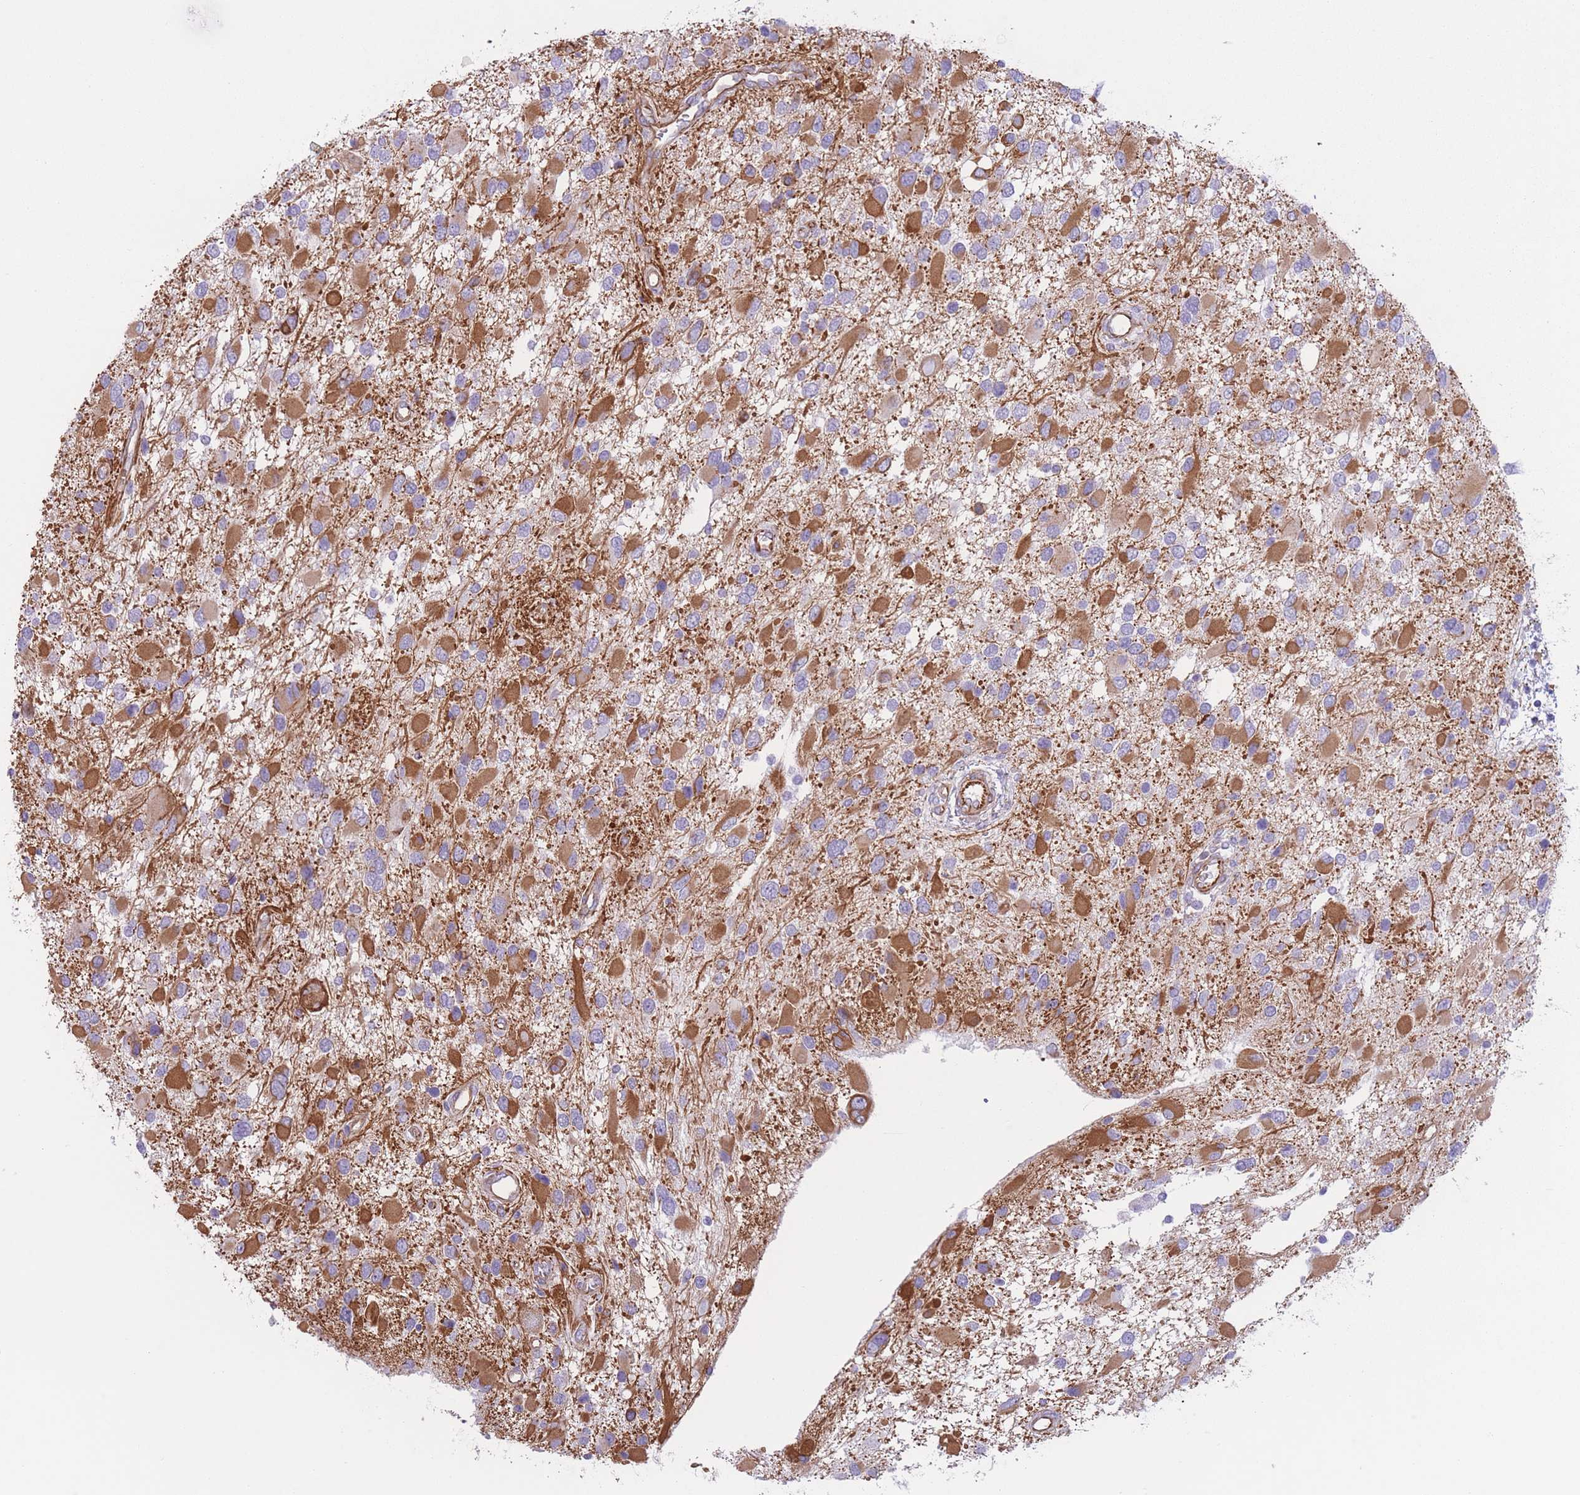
{"staining": {"intensity": "strong", "quantity": "25%-75%", "location": "cytoplasmic/membranous"}, "tissue": "glioma", "cell_type": "Tumor cells", "image_type": "cancer", "snomed": [{"axis": "morphology", "description": "Glioma, malignant, High grade"}, {"axis": "topography", "description": "Brain"}], "caption": "Approximately 25%-75% of tumor cells in glioma display strong cytoplasmic/membranous protein expression as visualized by brown immunohistochemical staining.", "gene": "PTCD1", "patient": {"sex": "male", "age": 53}}